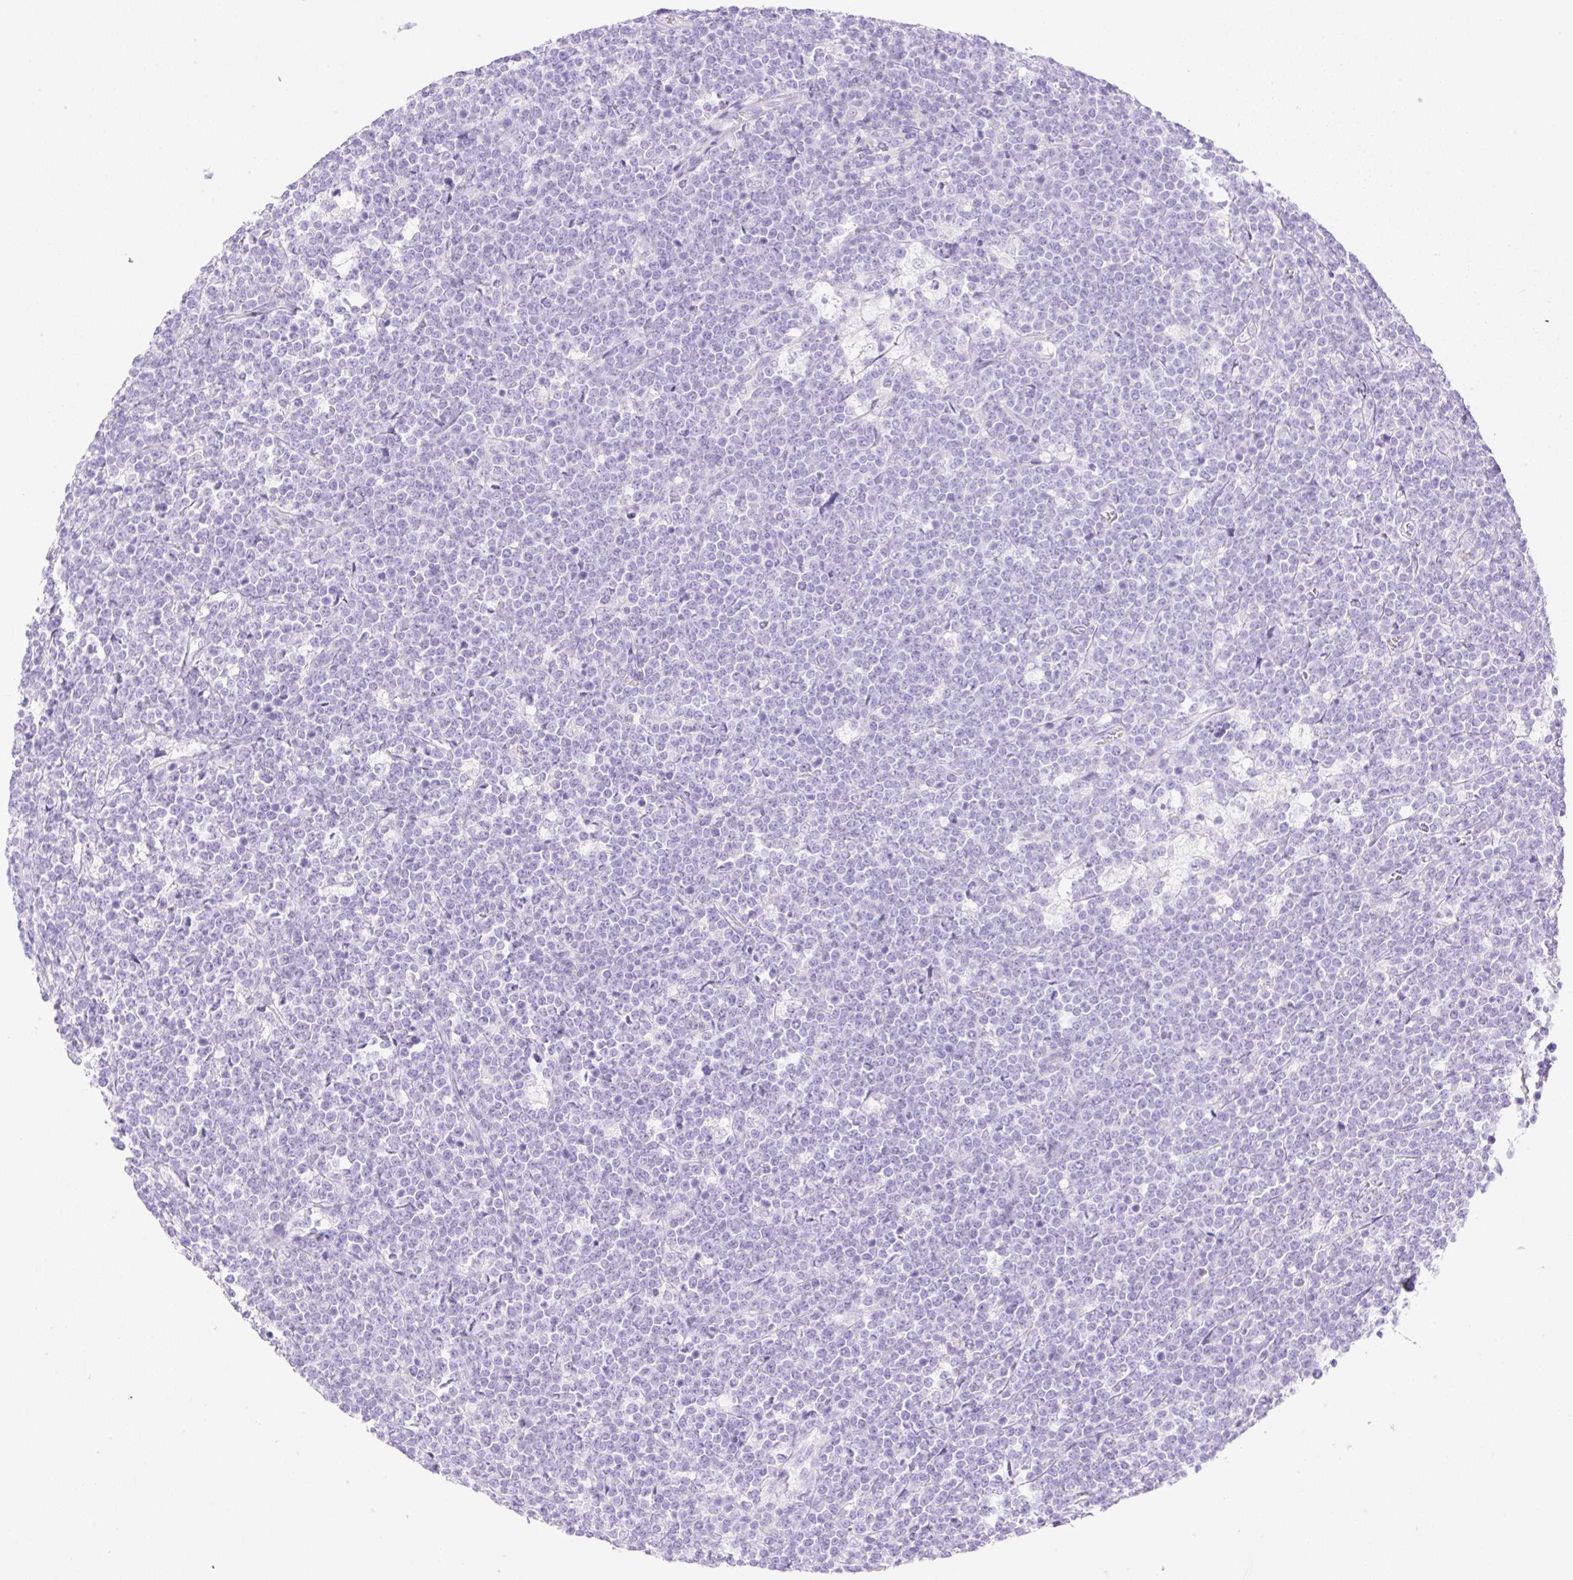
{"staining": {"intensity": "negative", "quantity": "none", "location": "none"}, "tissue": "lymphoma", "cell_type": "Tumor cells", "image_type": "cancer", "snomed": [{"axis": "morphology", "description": "Malignant lymphoma, non-Hodgkin's type, High grade"}, {"axis": "topography", "description": "Small intestine"}], "caption": "There is no significant staining in tumor cells of lymphoma. Brightfield microscopy of IHC stained with DAB (brown) and hematoxylin (blue), captured at high magnification.", "gene": "CDX1", "patient": {"sex": "male", "age": 8}}